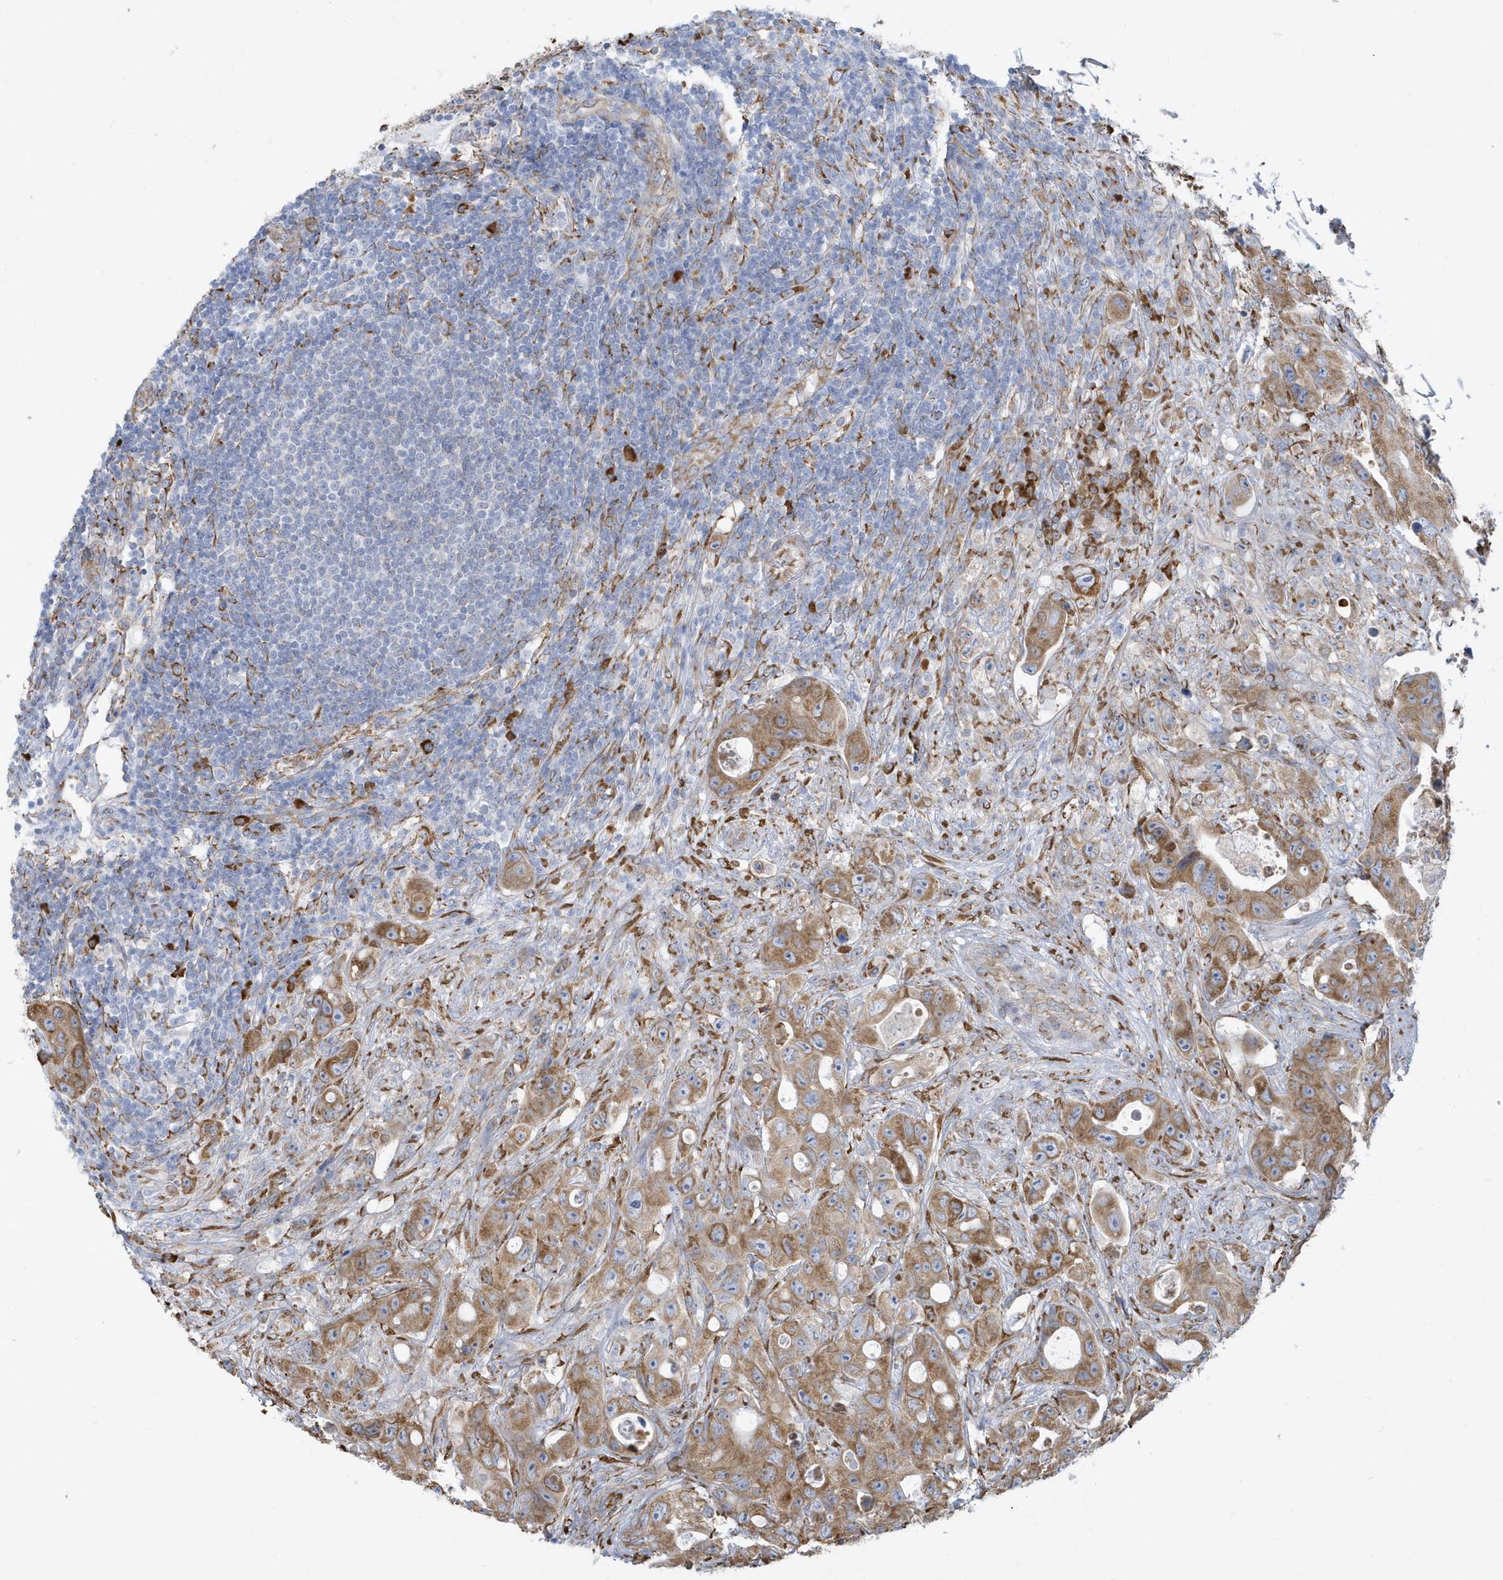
{"staining": {"intensity": "moderate", "quantity": ">75%", "location": "cytoplasmic/membranous"}, "tissue": "colorectal cancer", "cell_type": "Tumor cells", "image_type": "cancer", "snomed": [{"axis": "morphology", "description": "Adenocarcinoma, NOS"}, {"axis": "topography", "description": "Colon"}], "caption": "The photomicrograph displays staining of colorectal cancer, revealing moderate cytoplasmic/membranous protein positivity (brown color) within tumor cells.", "gene": "DCAF1", "patient": {"sex": "female", "age": 46}}